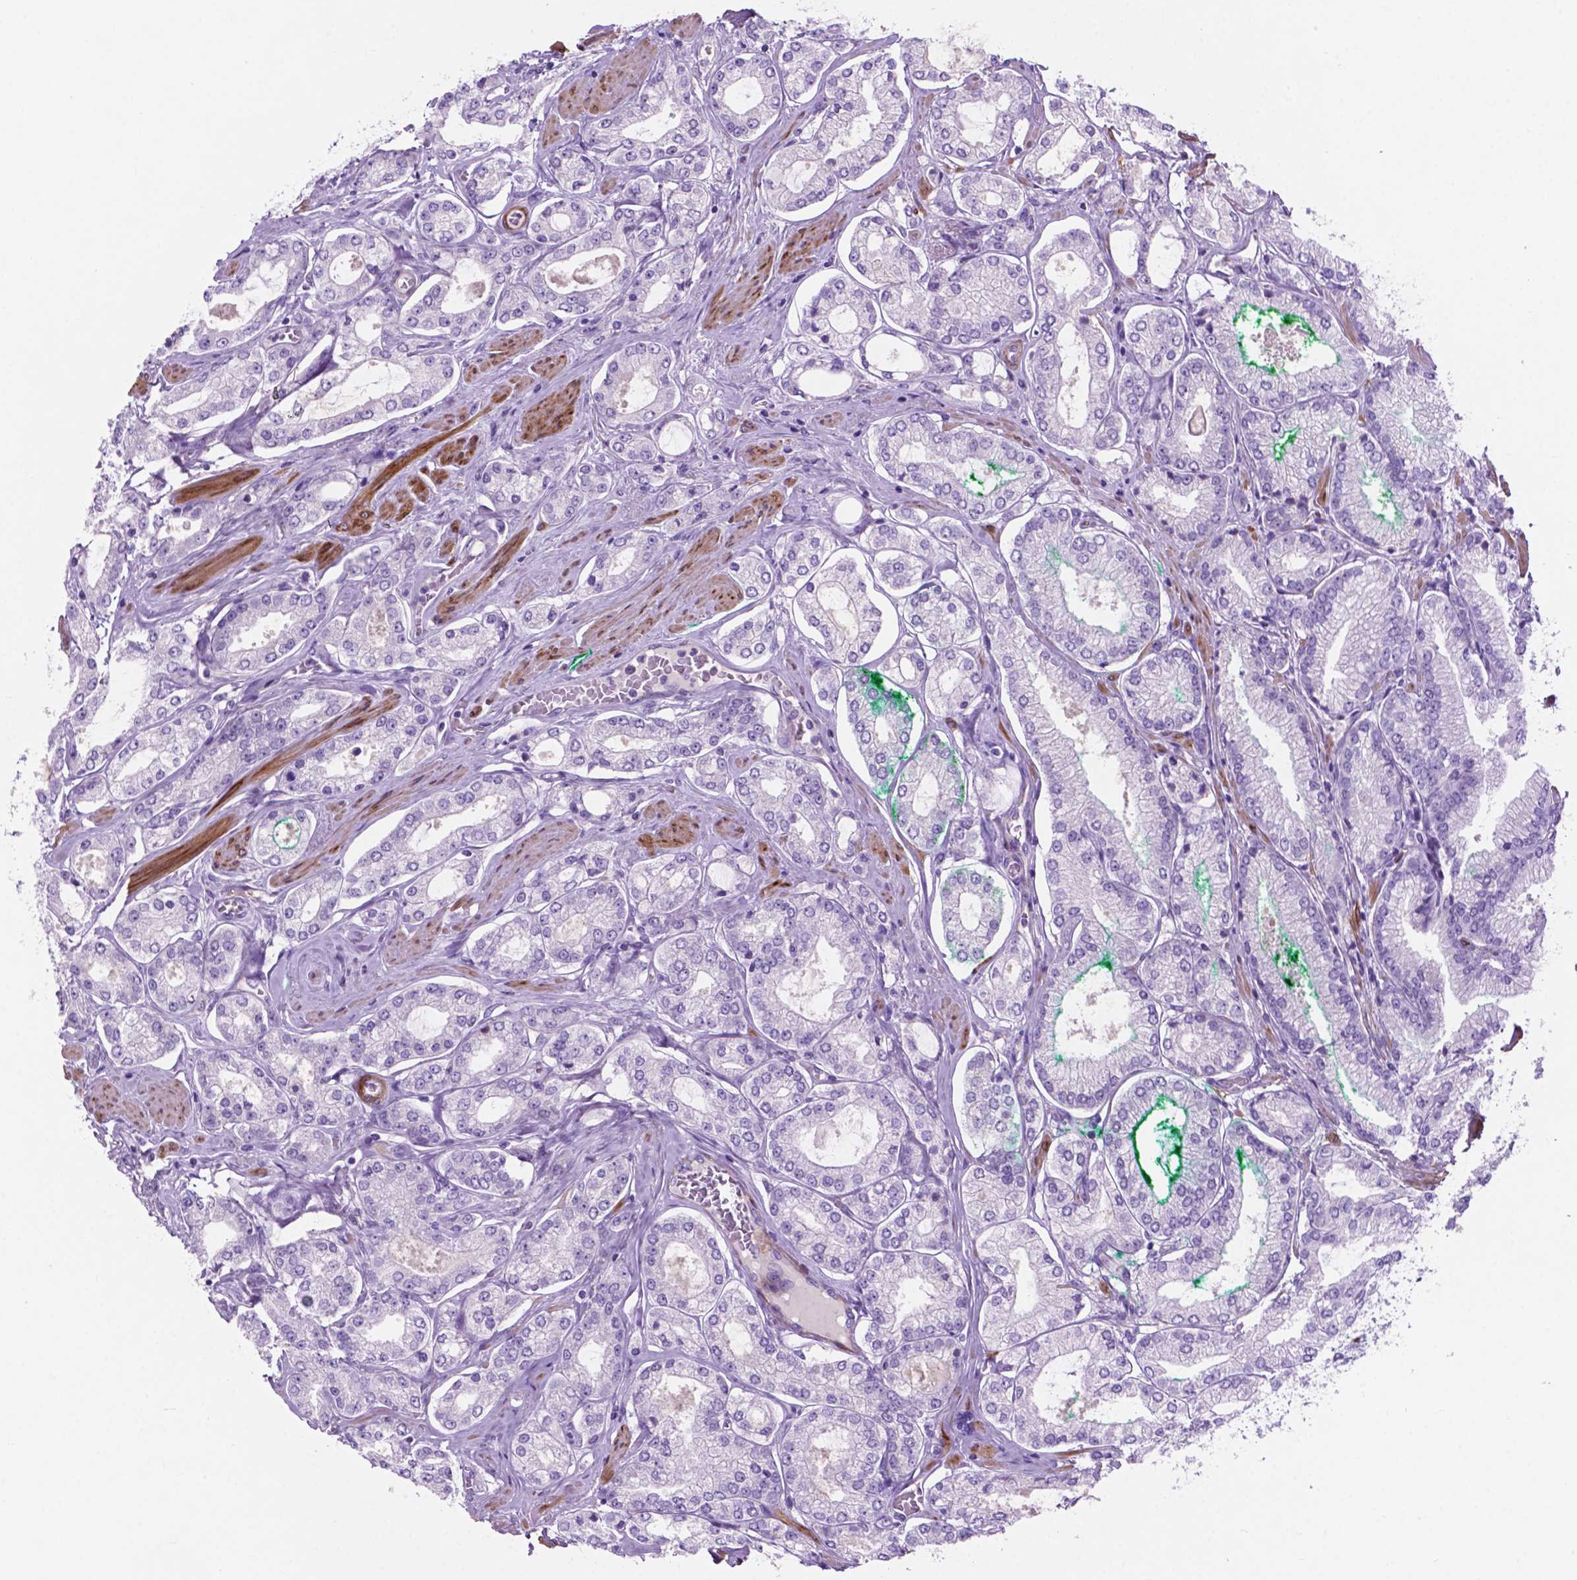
{"staining": {"intensity": "negative", "quantity": "none", "location": "none"}, "tissue": "prostate cancer", "cell_type": "Tumor cells", "image_type": "cancer", "snomed": [{"axis": "morphology", "description": "Adenocarcinoma, High grade"}, {"axis": "topography", "description": "Prostate"}], "caption": "Tumor cells are negative for brown protein staining in high-grade adenocarcinoma (prostate).", "gene": "ASPG", "patient": {"sex": "male", "age": 68}}